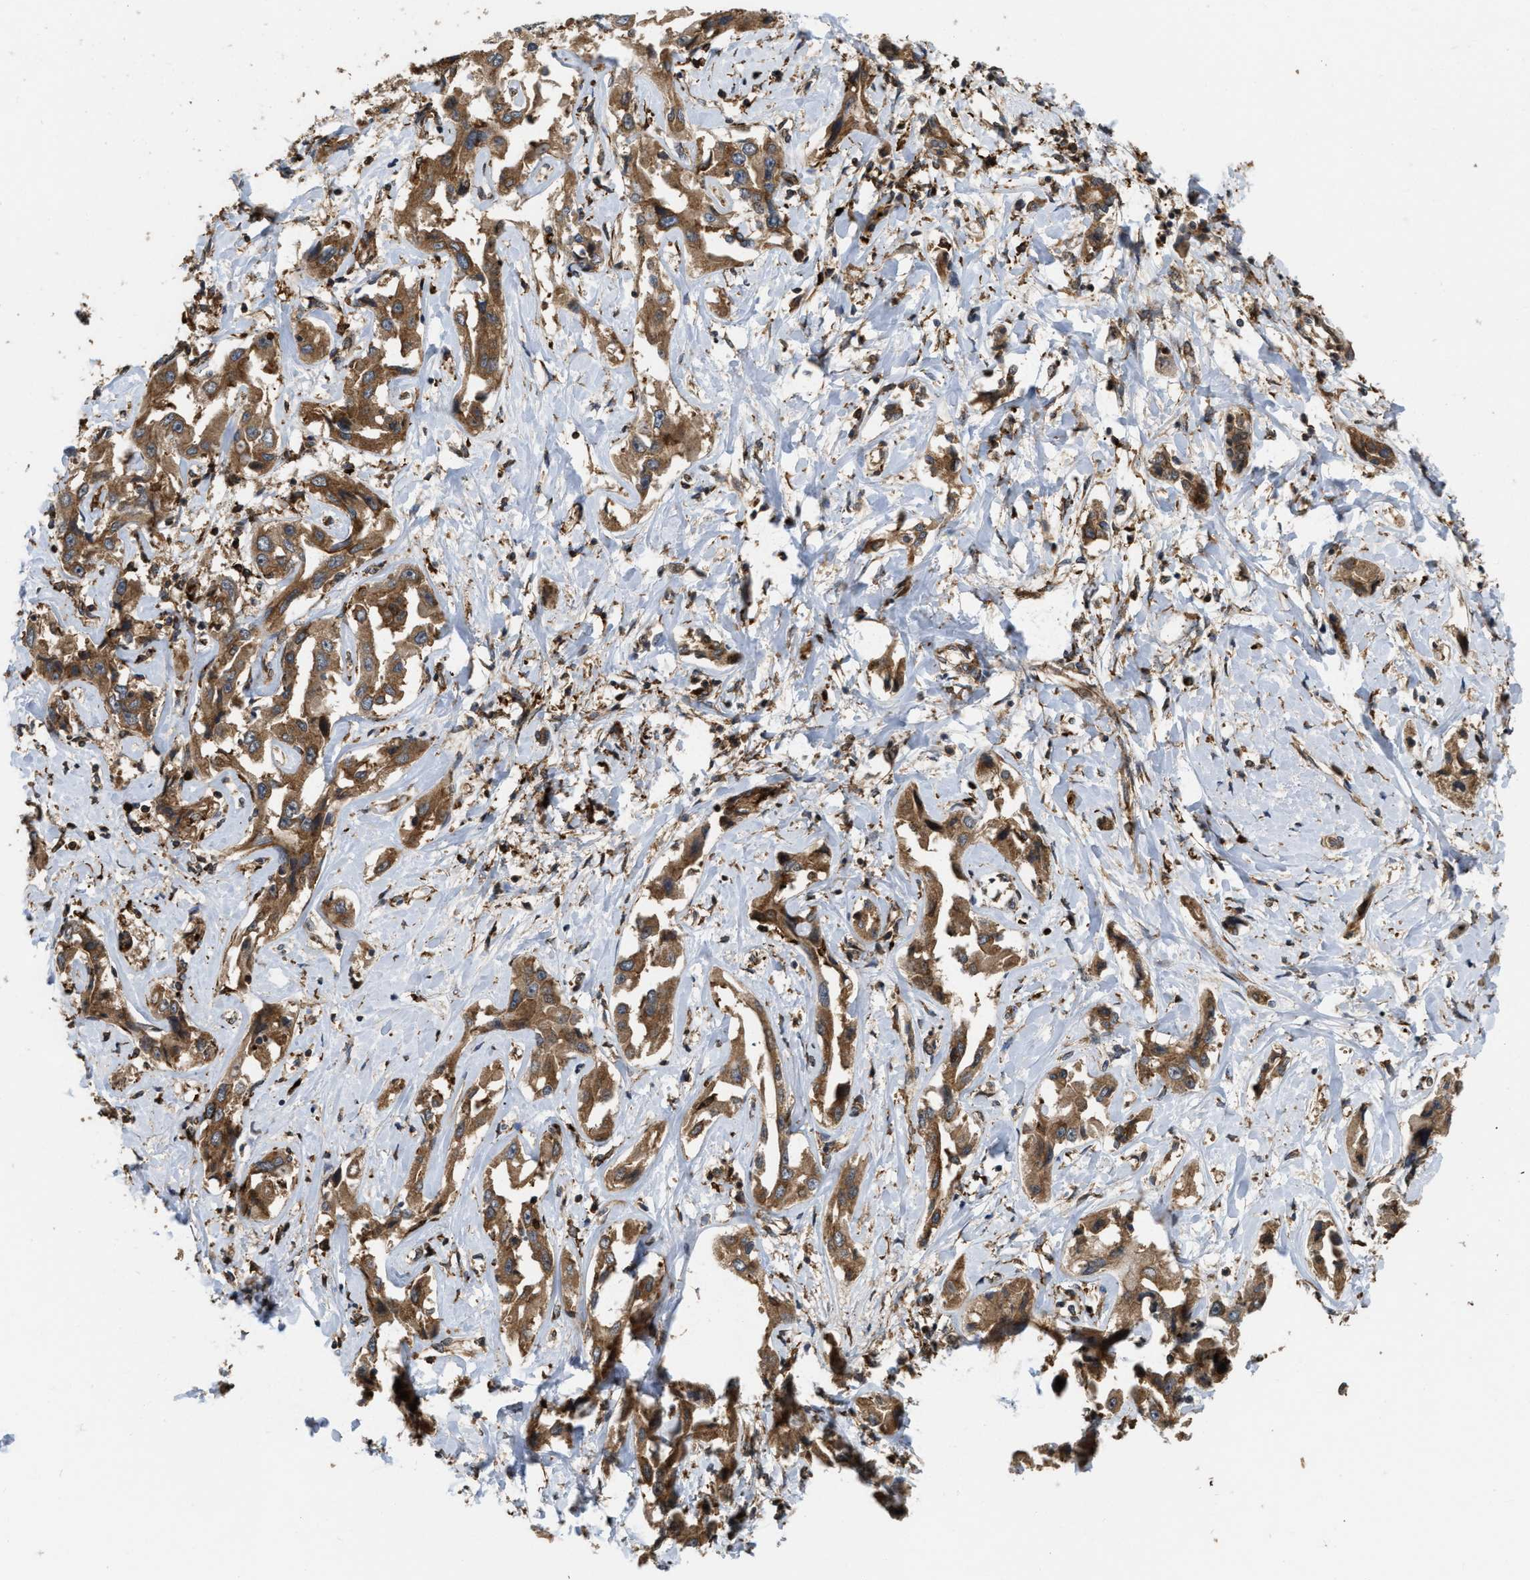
{"staining": {"intensity": "moderate", "quantity": ">75%", "location": "cytoplasmic/membranous"}, "tissue": "liver cancer", "cell_type": "Tumor cells", "image_type": "cancer", "snomed": [{"axis": "morphology", "description": "Cholangiocarcinoma"}, {"axis": "topography", "description": "Liver"}], "caption": "Cholangiocarcinoma (liver) stained with DAB IHC shows medium levels of moderate cytoplasmic/membranous staining in about >75% of tumor cells.", "gene": "IQCE", "patient": {"sex": "male", "age": 59}}